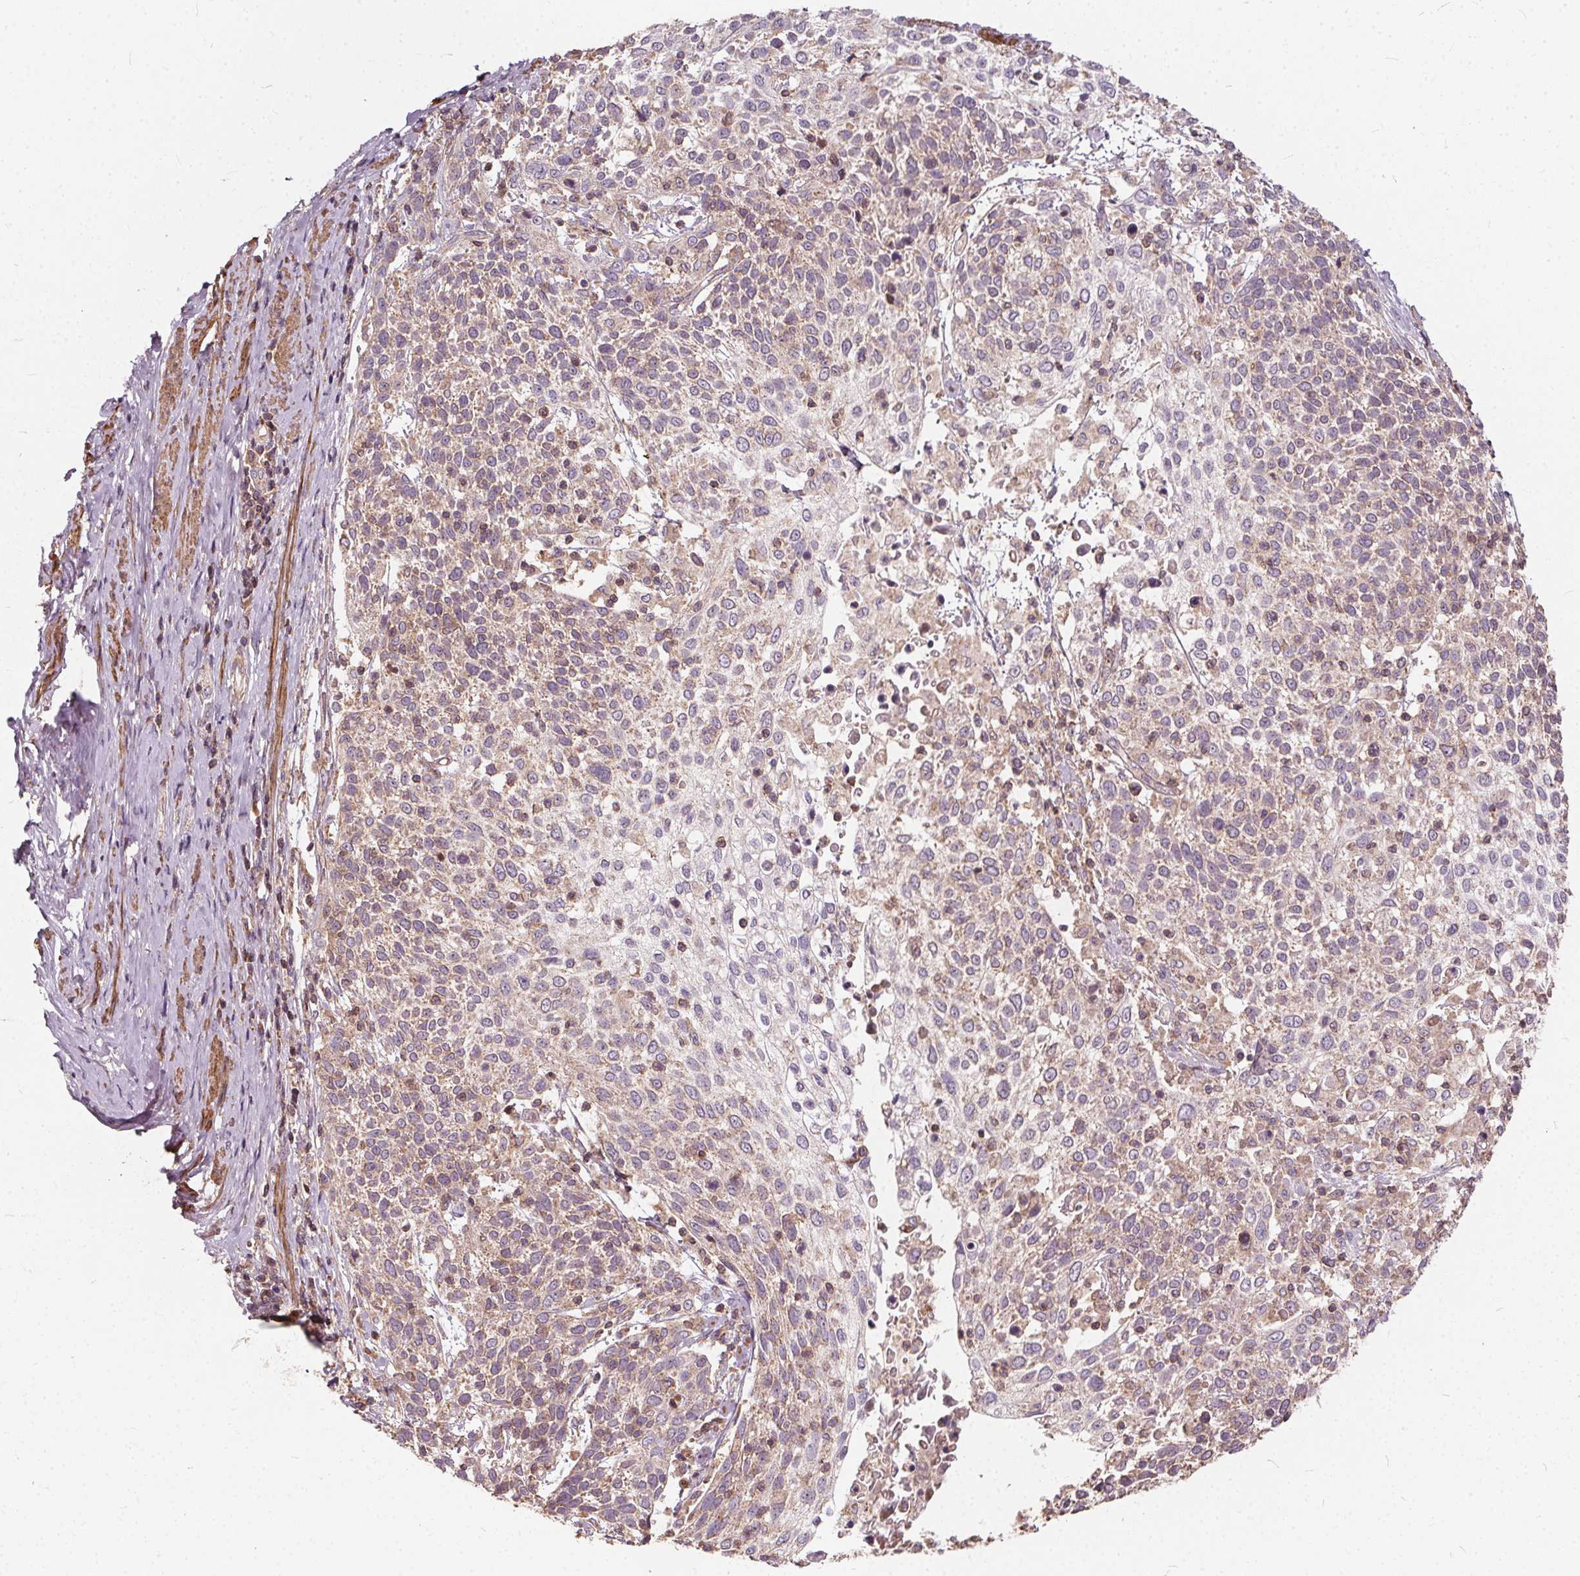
{"staining": {"intensity": "weak", "quantity": "25%-75%", "location": "cytoplasmic/membranous"}, "tissue": "cervical cancer", "cell_type": "Tumor cells", "image_type": "cancer", "snomed": [{"axis": "morphology", "description": "Squamous cell carcinoma, NOS"}, {"axis": "topography", "description": "Cervix"}], "caption": "Human cervical squamous cell carcinoma stained for a protein (brown) shows weak cytoplasmic/membranous positive positivity in about 25%-75% of tumor cells.", "gene": "ORAI2", "patient": {"sex": "female", "age": 61}}